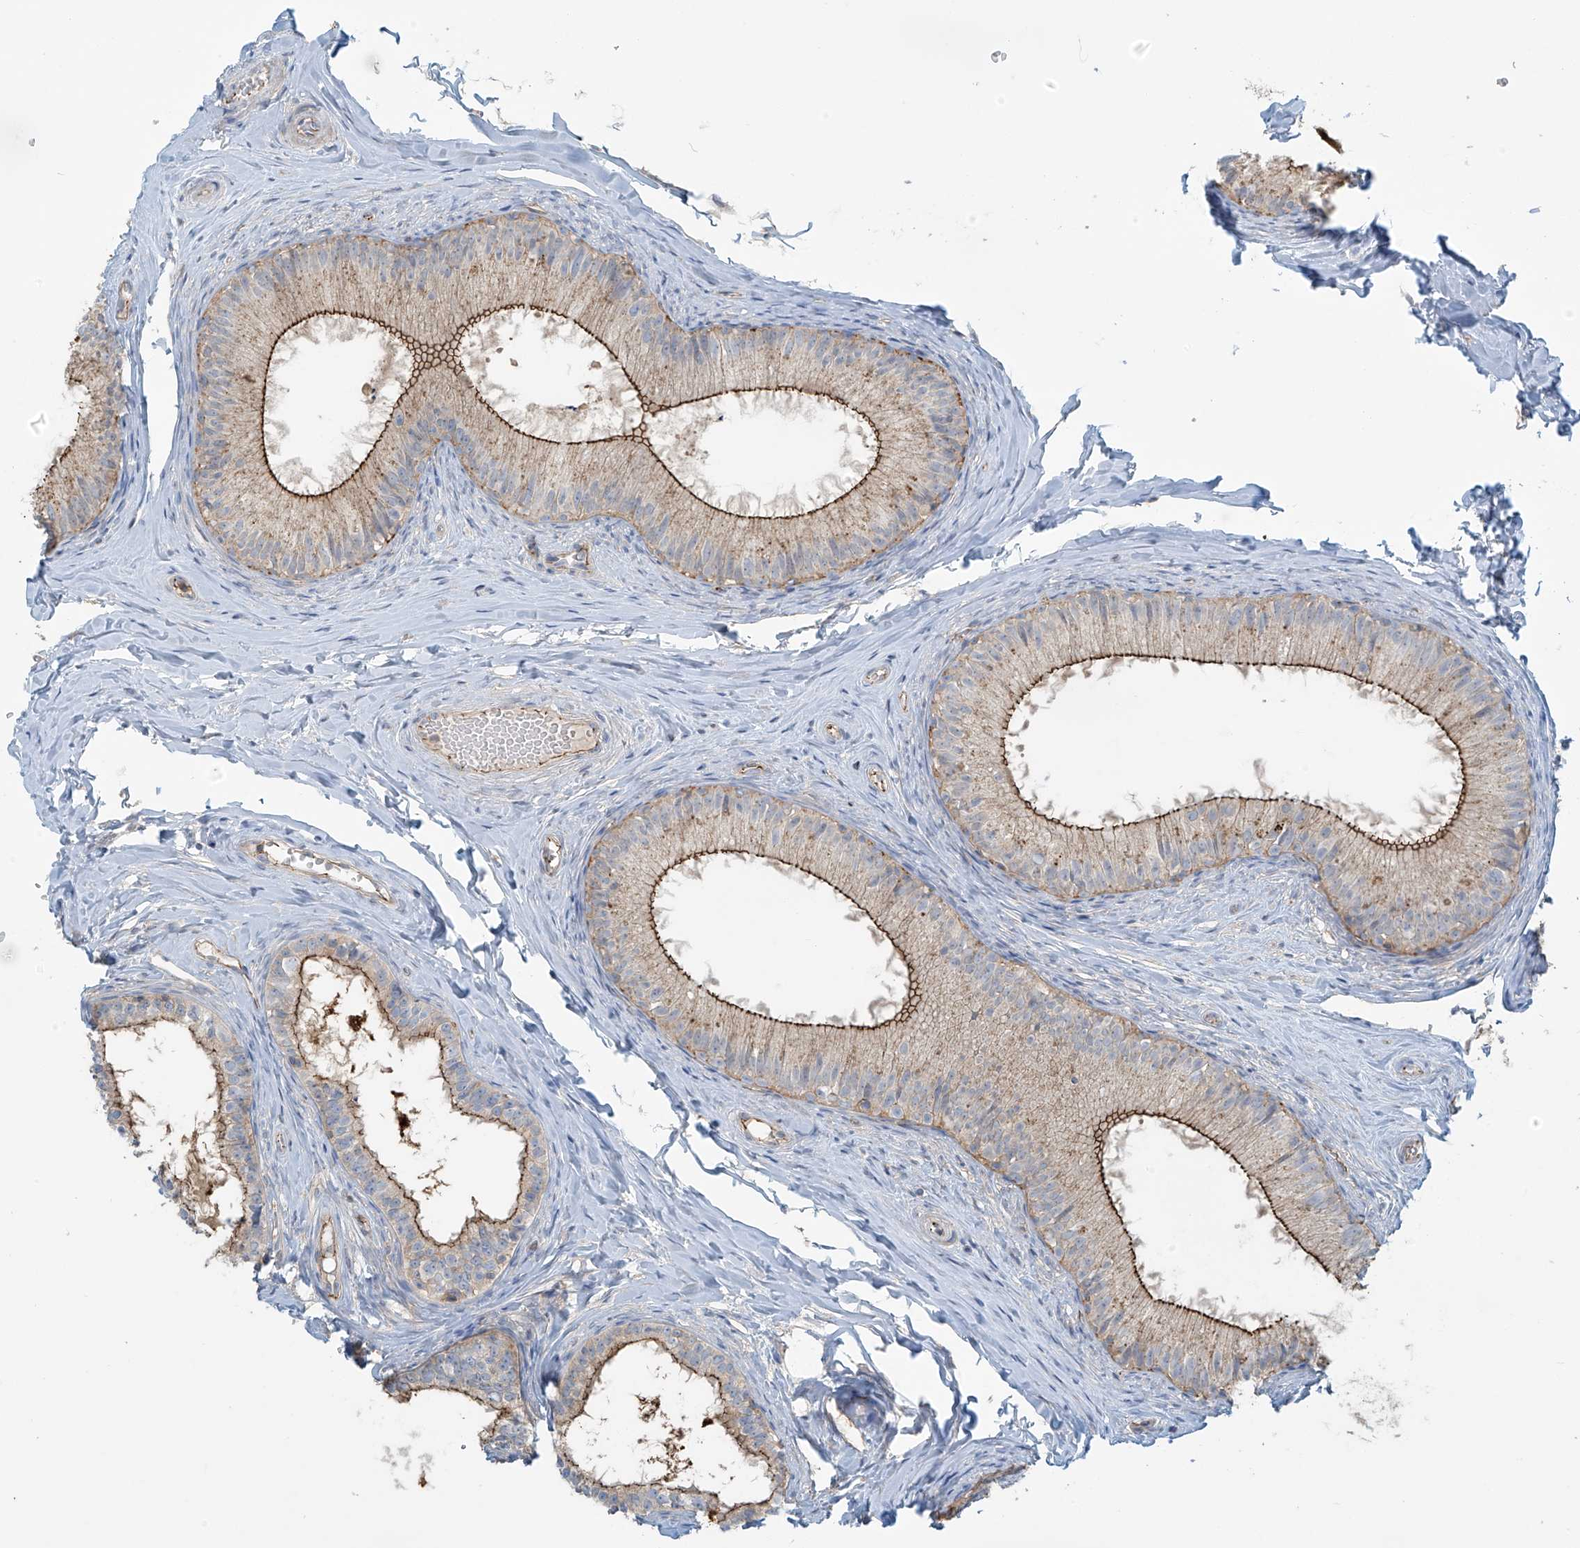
{"staining": {"intensity": "strong", "quantity": ">75%", "location": "cytoplasmic/membranous"}, "tissue": "epididymis", "cell_type": "Glandular cells", "image_type": "normal", "snomed": [{"axis": "morphology", "description": "Normal tissue, NOS"}, {"axis": "topography", "description": "Epididymis"}], "caption": "Epididymis stained with immunohistochemistry (IHC) reveals strong cytoplasmic/membranous staining in about >75% of glandular cells.", "gene": "SLC9A2", "patient": {"sex": "male", "age": 34}}